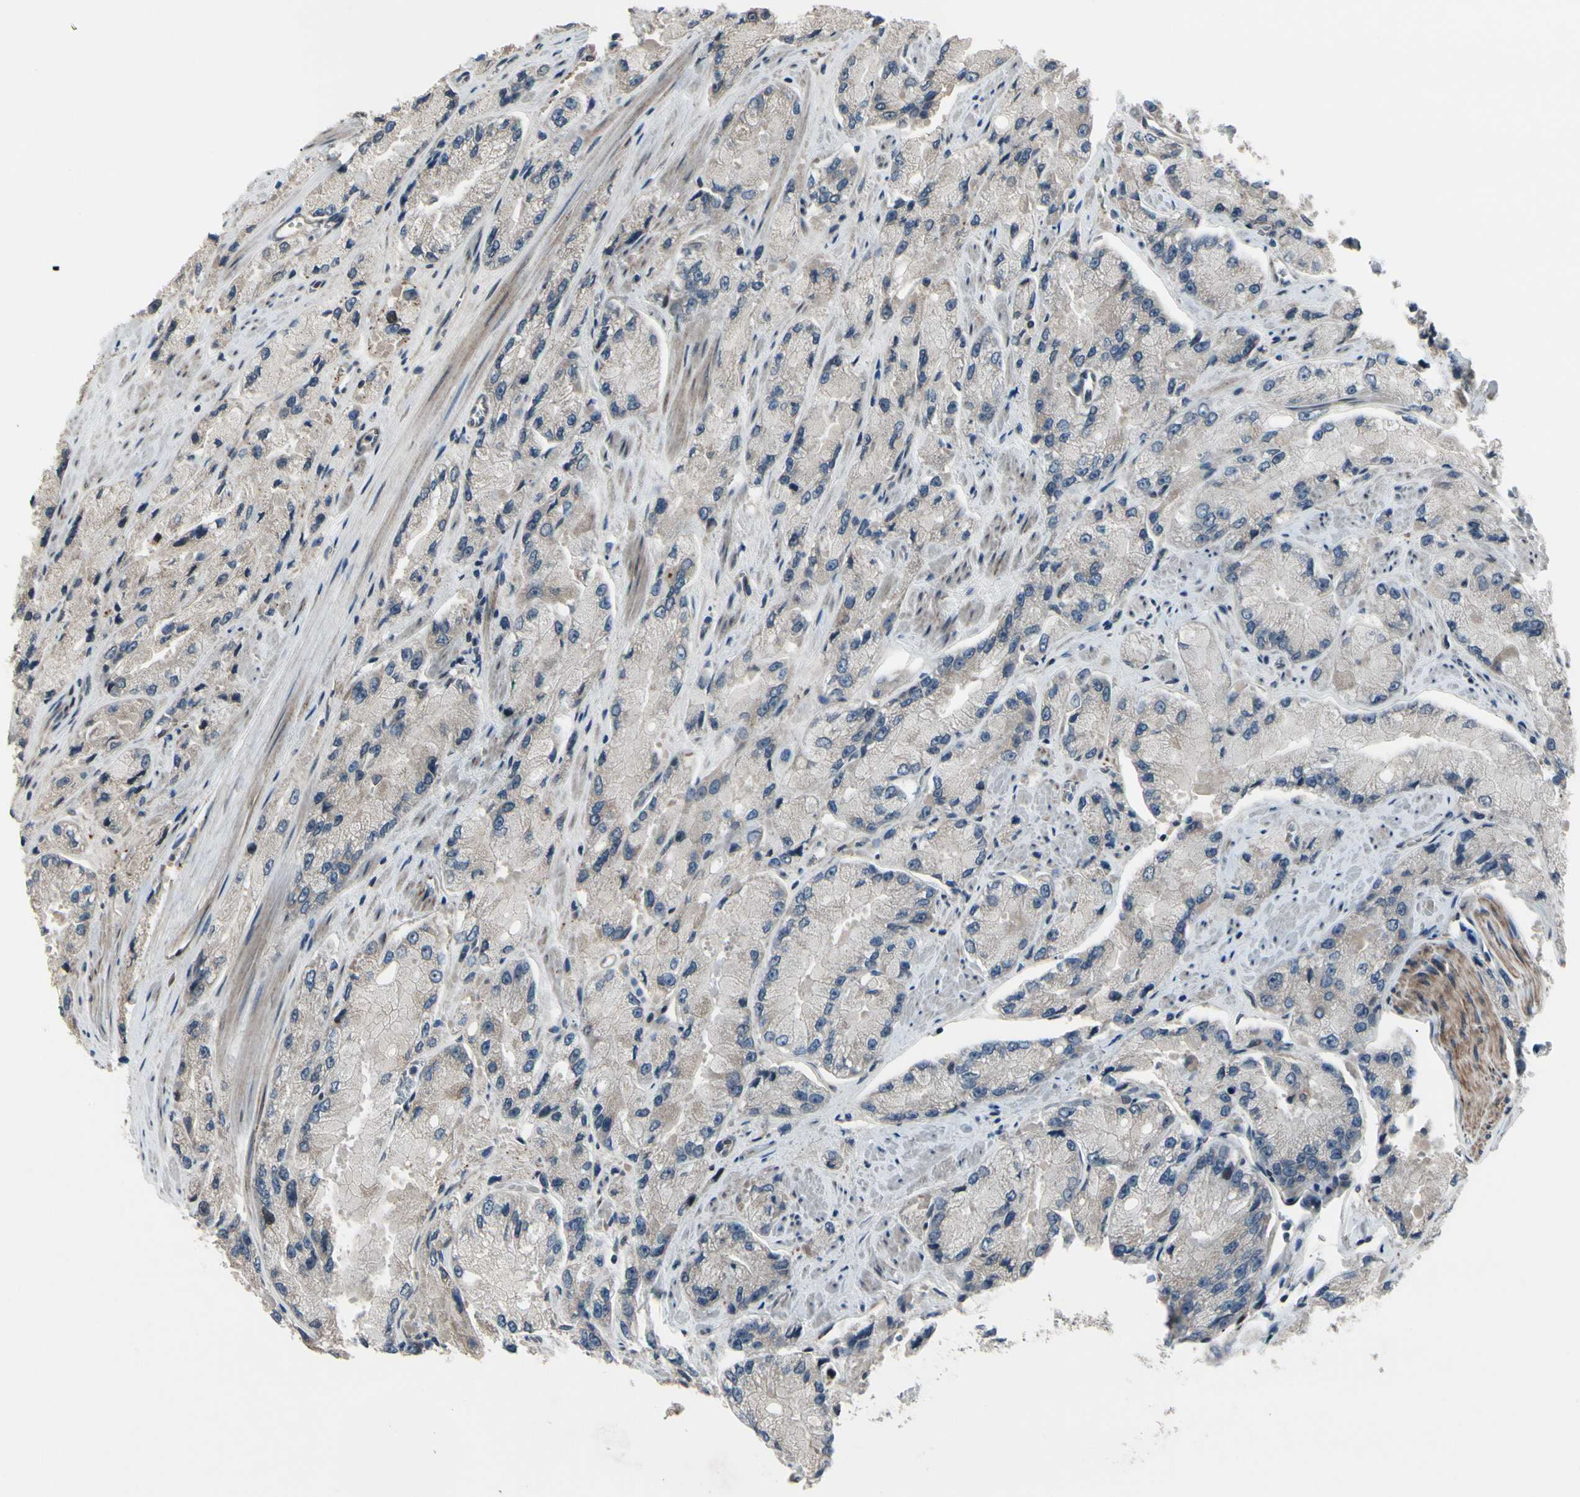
{"staining": {"intensity": "weak", "quantity": "<25%", "location": "cytoplasmic/membranous"}, "tissue": "prostate cancer", "cell_type": "Tumor cells", "image_type": "cancer", "snomed": [{"axis": "morphology", "description": "Adenocarcinoma, High grade"}, {"axis": "topography", "description": "Prostate"}], "caption": "The micrograph shows no staining of tumor cells in prostate adenocarcinoma (high-grade).", "gene": "SNX29", "patient": {"sex": "male", "age": 58}}